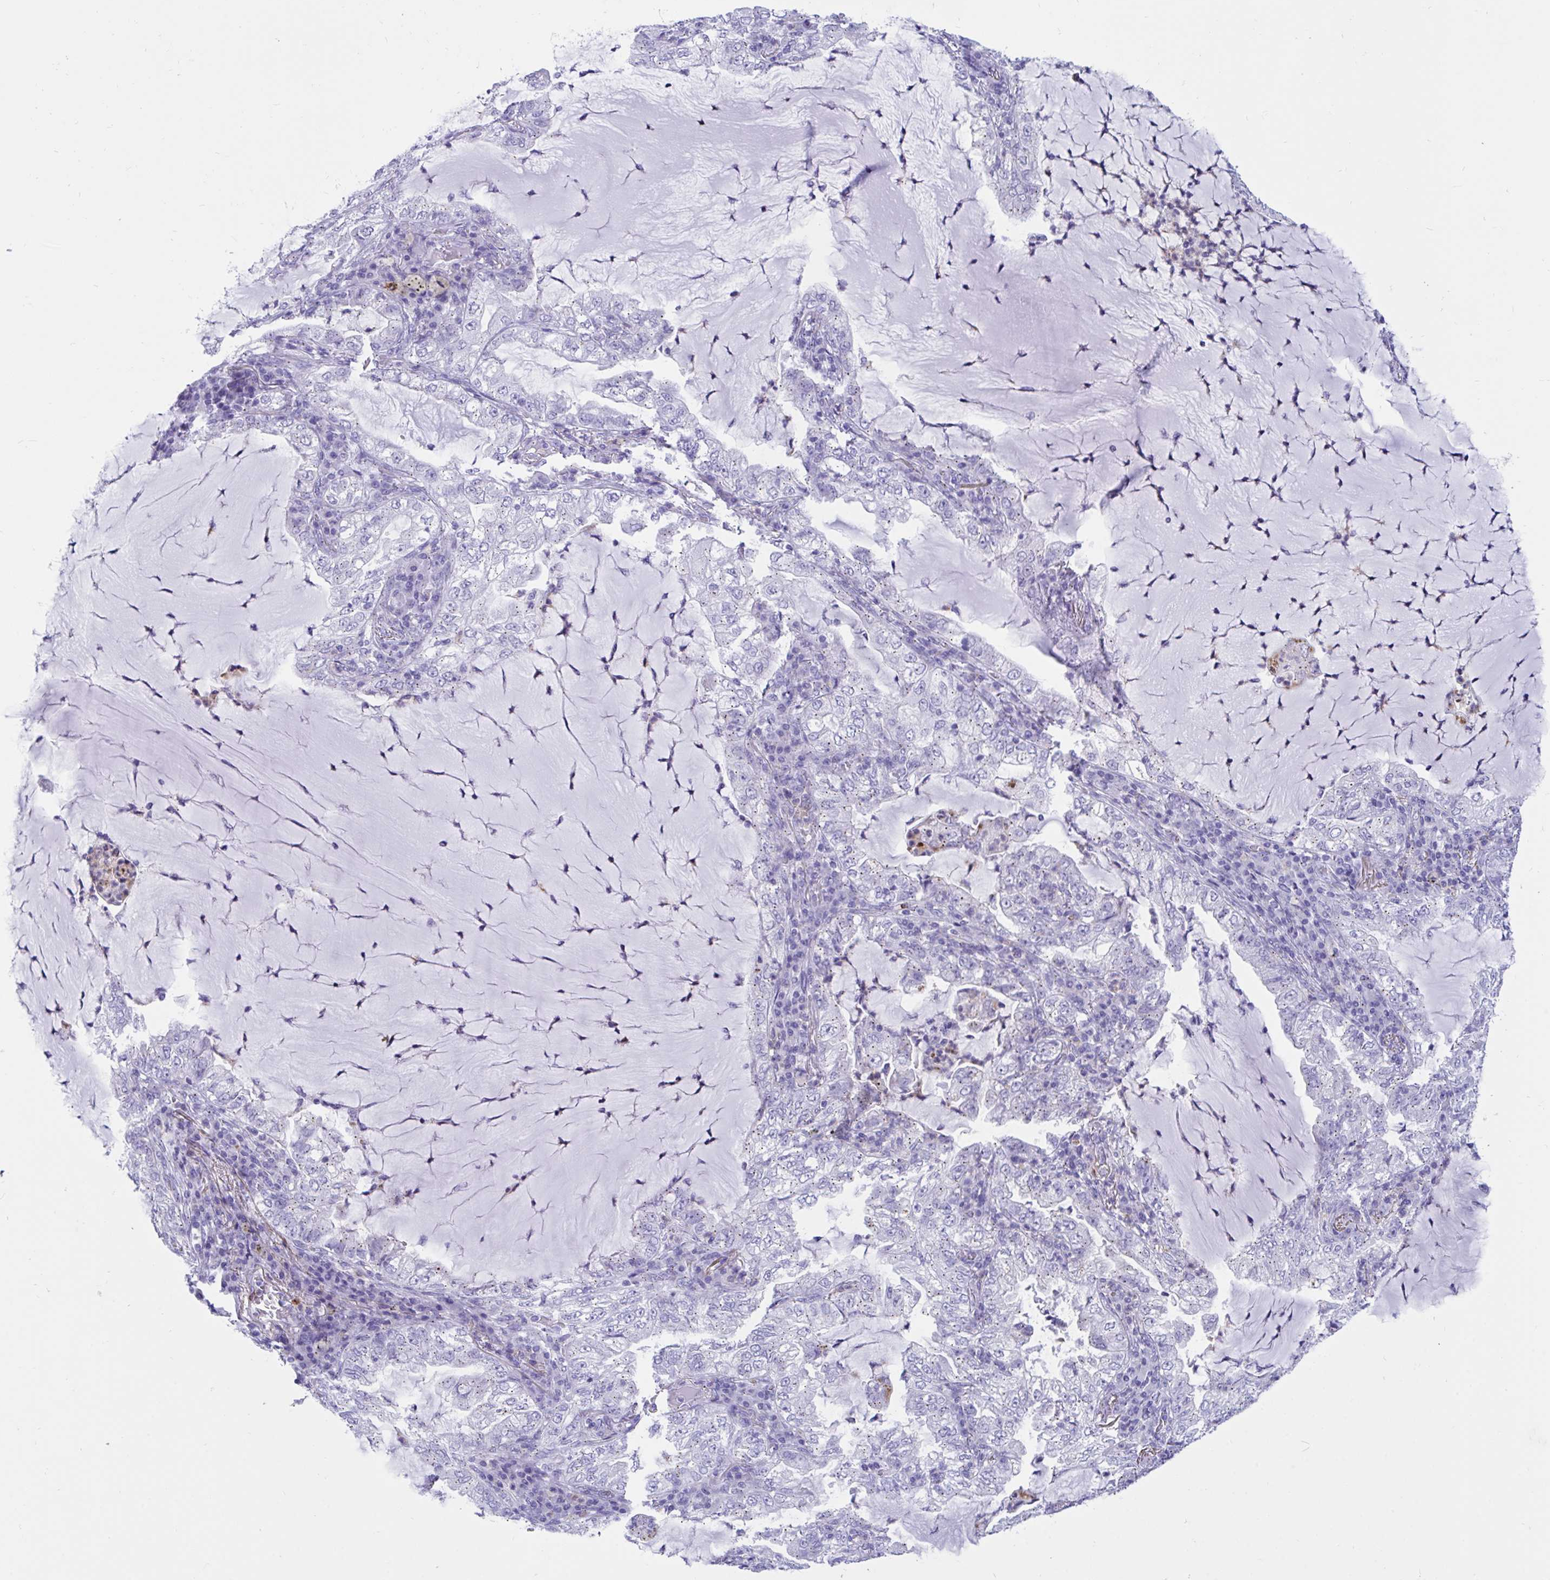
{"staining": {"intensity": "weak", "quantity": "25%-75%", "location": "cytoplasmic/membranous"}, "tissue": "lung cancer", "cell_type": "Tumor cells", "image_type": "cancer", "snomed": [{"axis": "morphology", "description": "Adenocarcinoma, NOS"}, {"axis": "topography", "description": "Lung"}], "caption": "Weak cytoplasmic/membranous positivity for a protein is present in approximately 25%-75% of tumor cells of lung cancer using immunohistochemistry.", "gene": "RNASE3", "patient": {"sex": "female", "age": 73}}